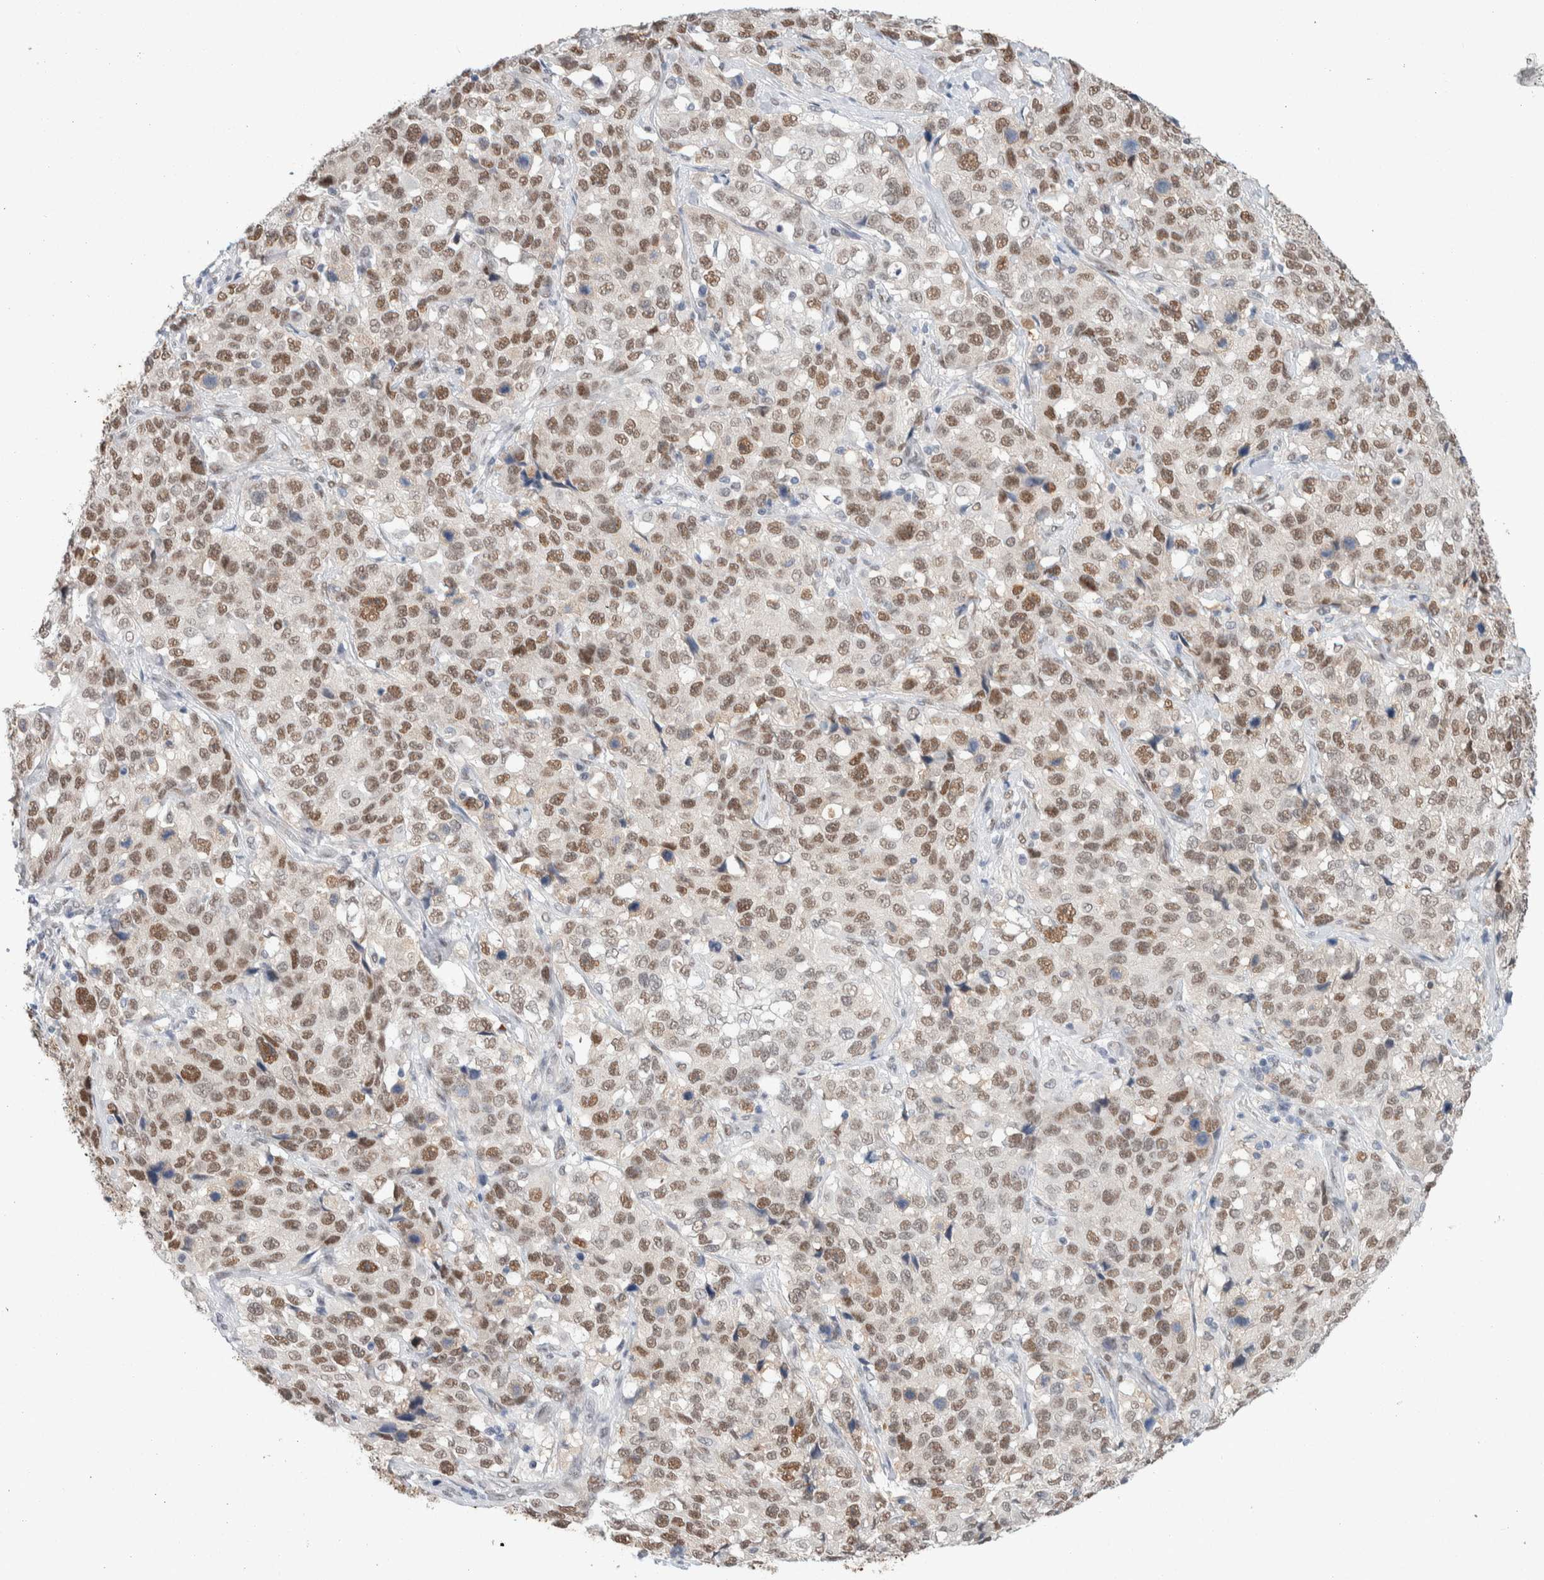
{"staining": {"intensity": "moderate", "quantity": ">75%", "location": "nuclear"}, "tissue": "stomach cancer", "cell_type": "Tumor cells", "image_type": "cancer", "snomed": [{"axis": "morphology", "description": "Normal tissue, NOS"}, {"axis": "morphology", "description": "Adenocarcinoma, NOS"}, {"axis": "topography", "description": "Stomach"}], "caption": "Adenocarcinoma (stomach) stained with a brown dye shows moderate nuclear positive expression in approximately >75% of tumor cells.", "gene": "PRMT1", "patient": {"sex": "male", "age": 48}}